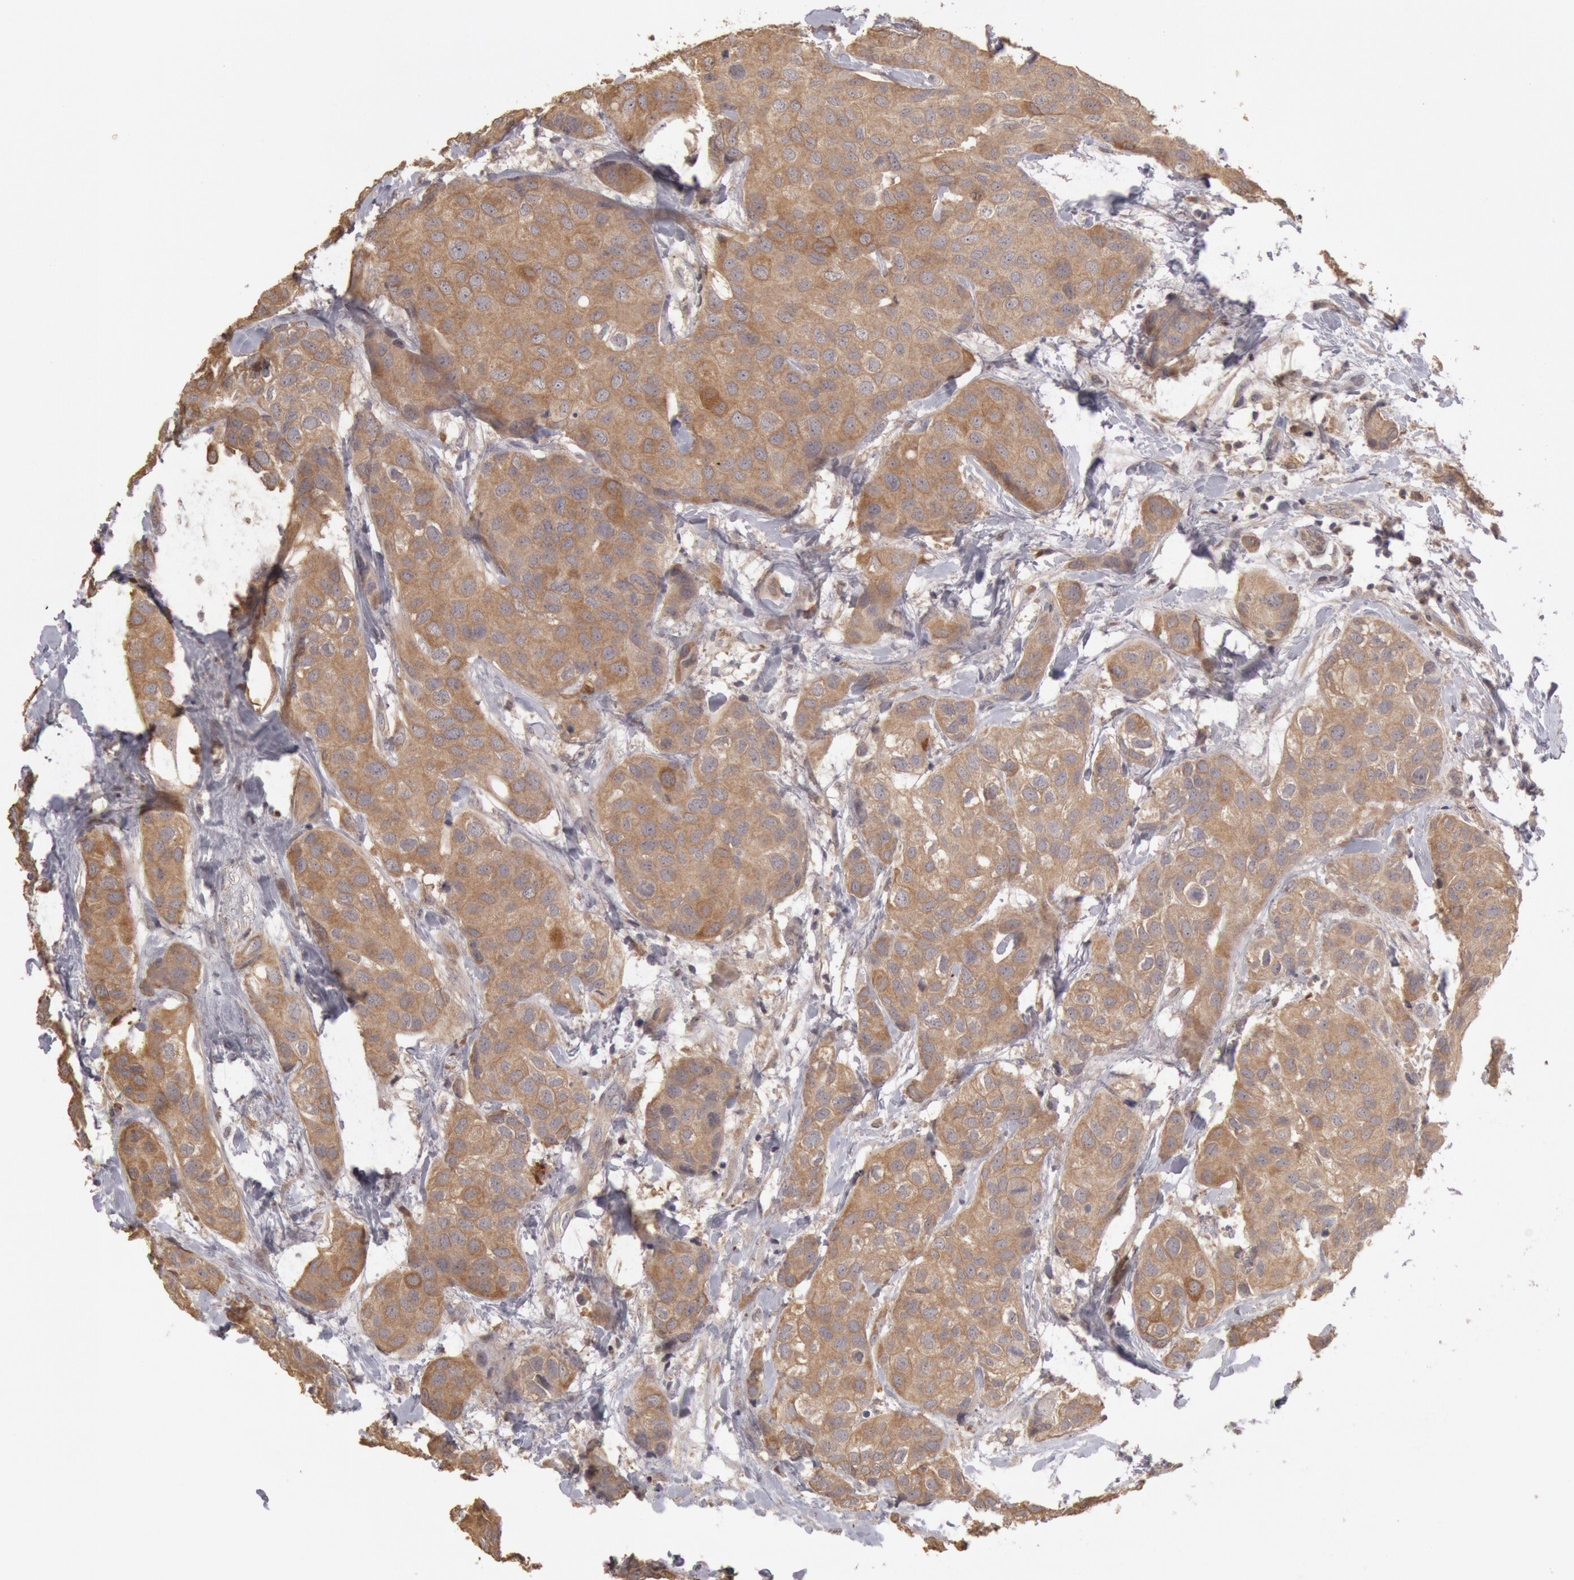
{"staining": {"intensity": "strong", "quantity": ">75%", "location": "cytoplasmic/membranous"}, "tissue": "breast cancer", "cell_type": "Tumor cells", "image_type": "cancer", "snomed": [{"axis": "morphology", "description": "Duct carcinoma"}, {"axis": "topography", "description": "Breast"}], "caption": "Immunohistochemical staining of infiltrating ductal carcinoma (breast) shows strong cytoplasmic/membranous protein positivity in approximately >75% of tumor cells. The staining was performed using DAB to visualize the protein expression in brown, while the nuclei were stained in blue with hematoxylin (Magnification: 20x).", "gene": "ZFP36L1", "patient": {"sex": "female", "age": 68}}